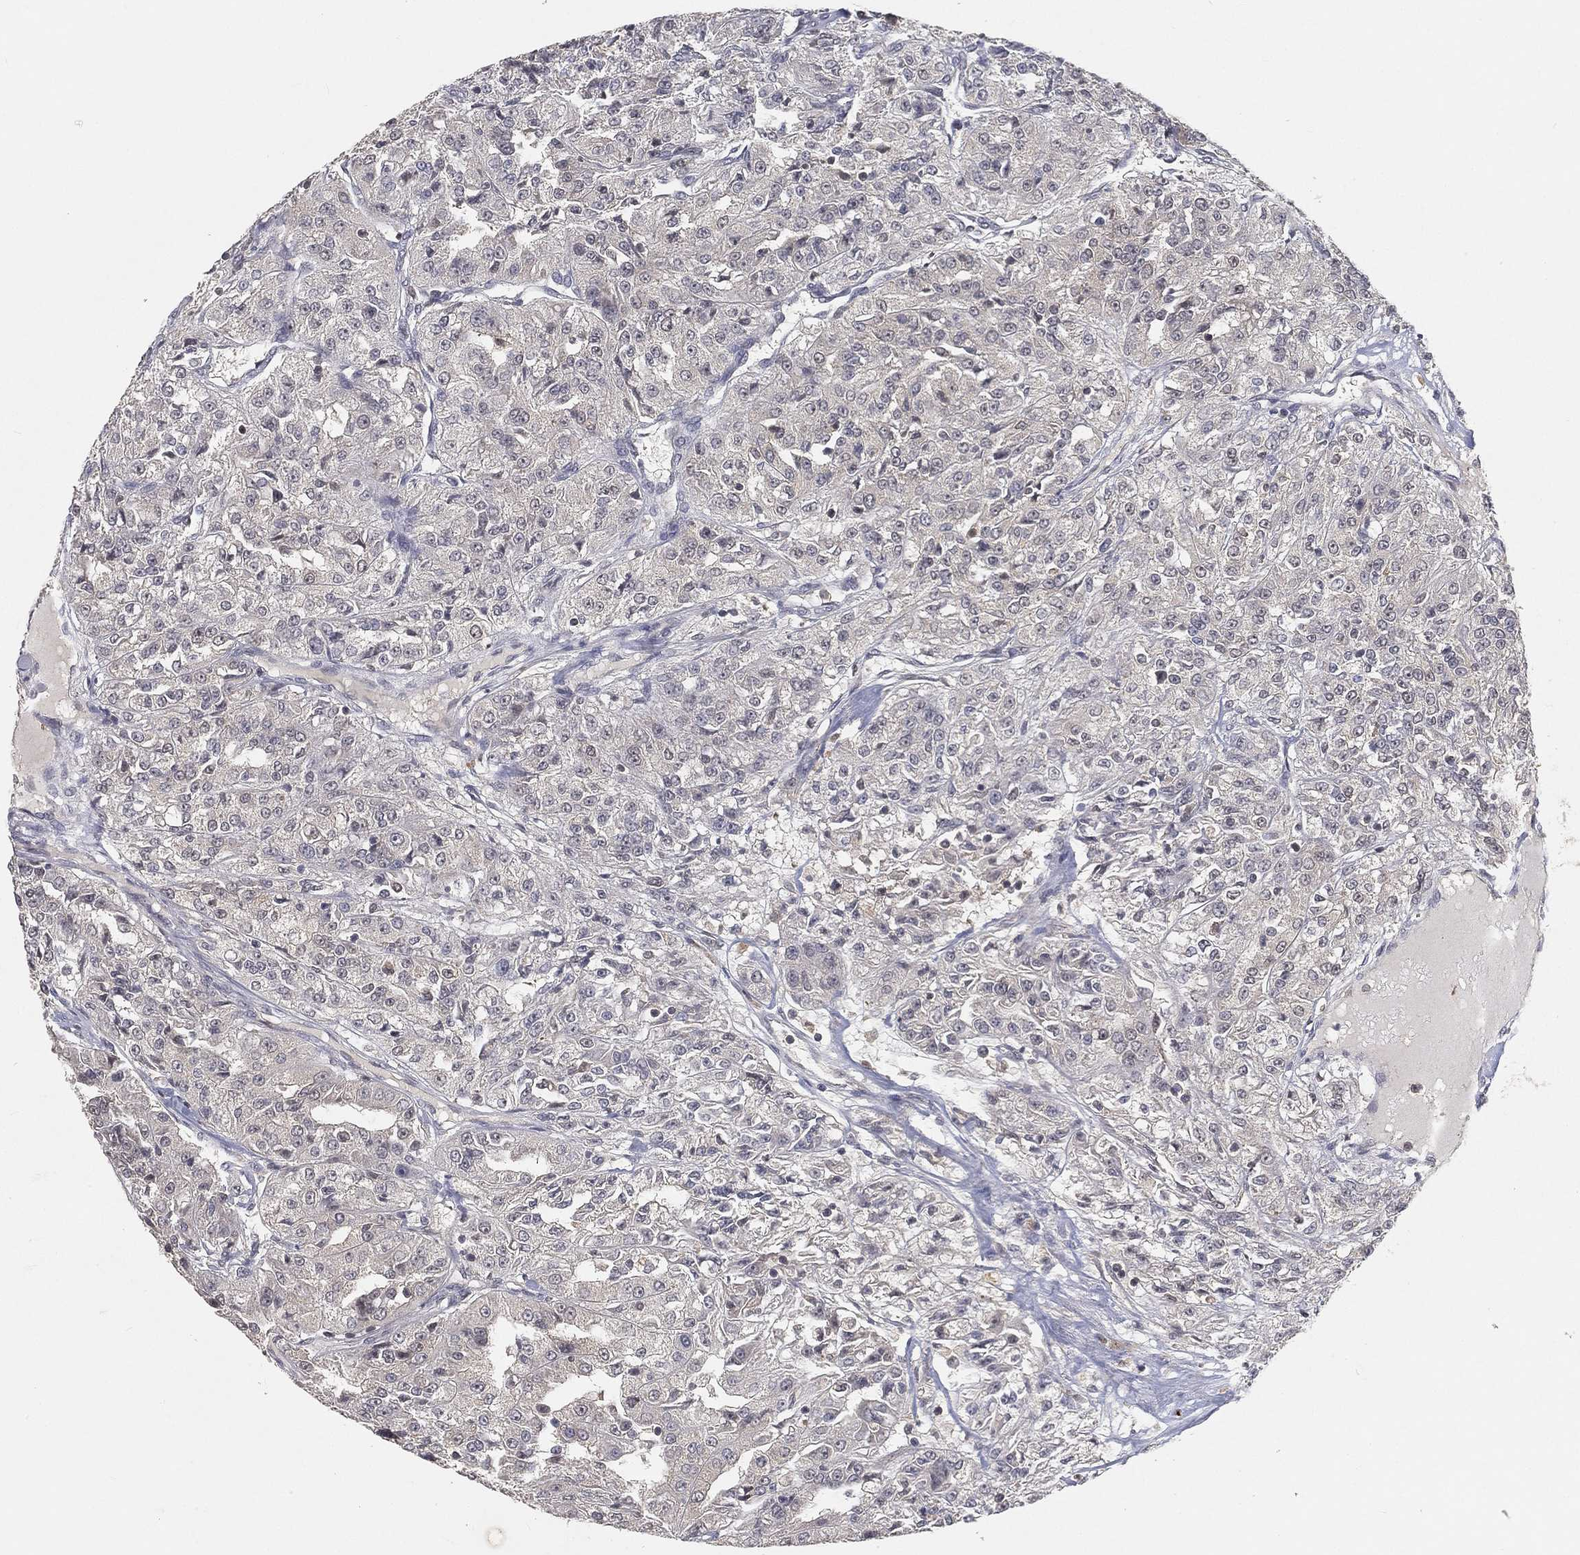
{"staining": {"intensity": "negative", "quantity": "none", "location": "none"}, "tissue": "renal cancer", "cell_type": "Tumor cells", "image_type": "cancer", "snomed": [{"axis": "morphology", "description": "Adenocarcinoma, NOS"}, {"axis": "topography", "description": "Kidney"}], "caption": "IHC histopathology image of neoplastic tissue: renal cancer stained with DAB shows no significant protein expression in tumor cells.", "gene": "MAPK1", "patient": {"sex": "female", "age": 63}}